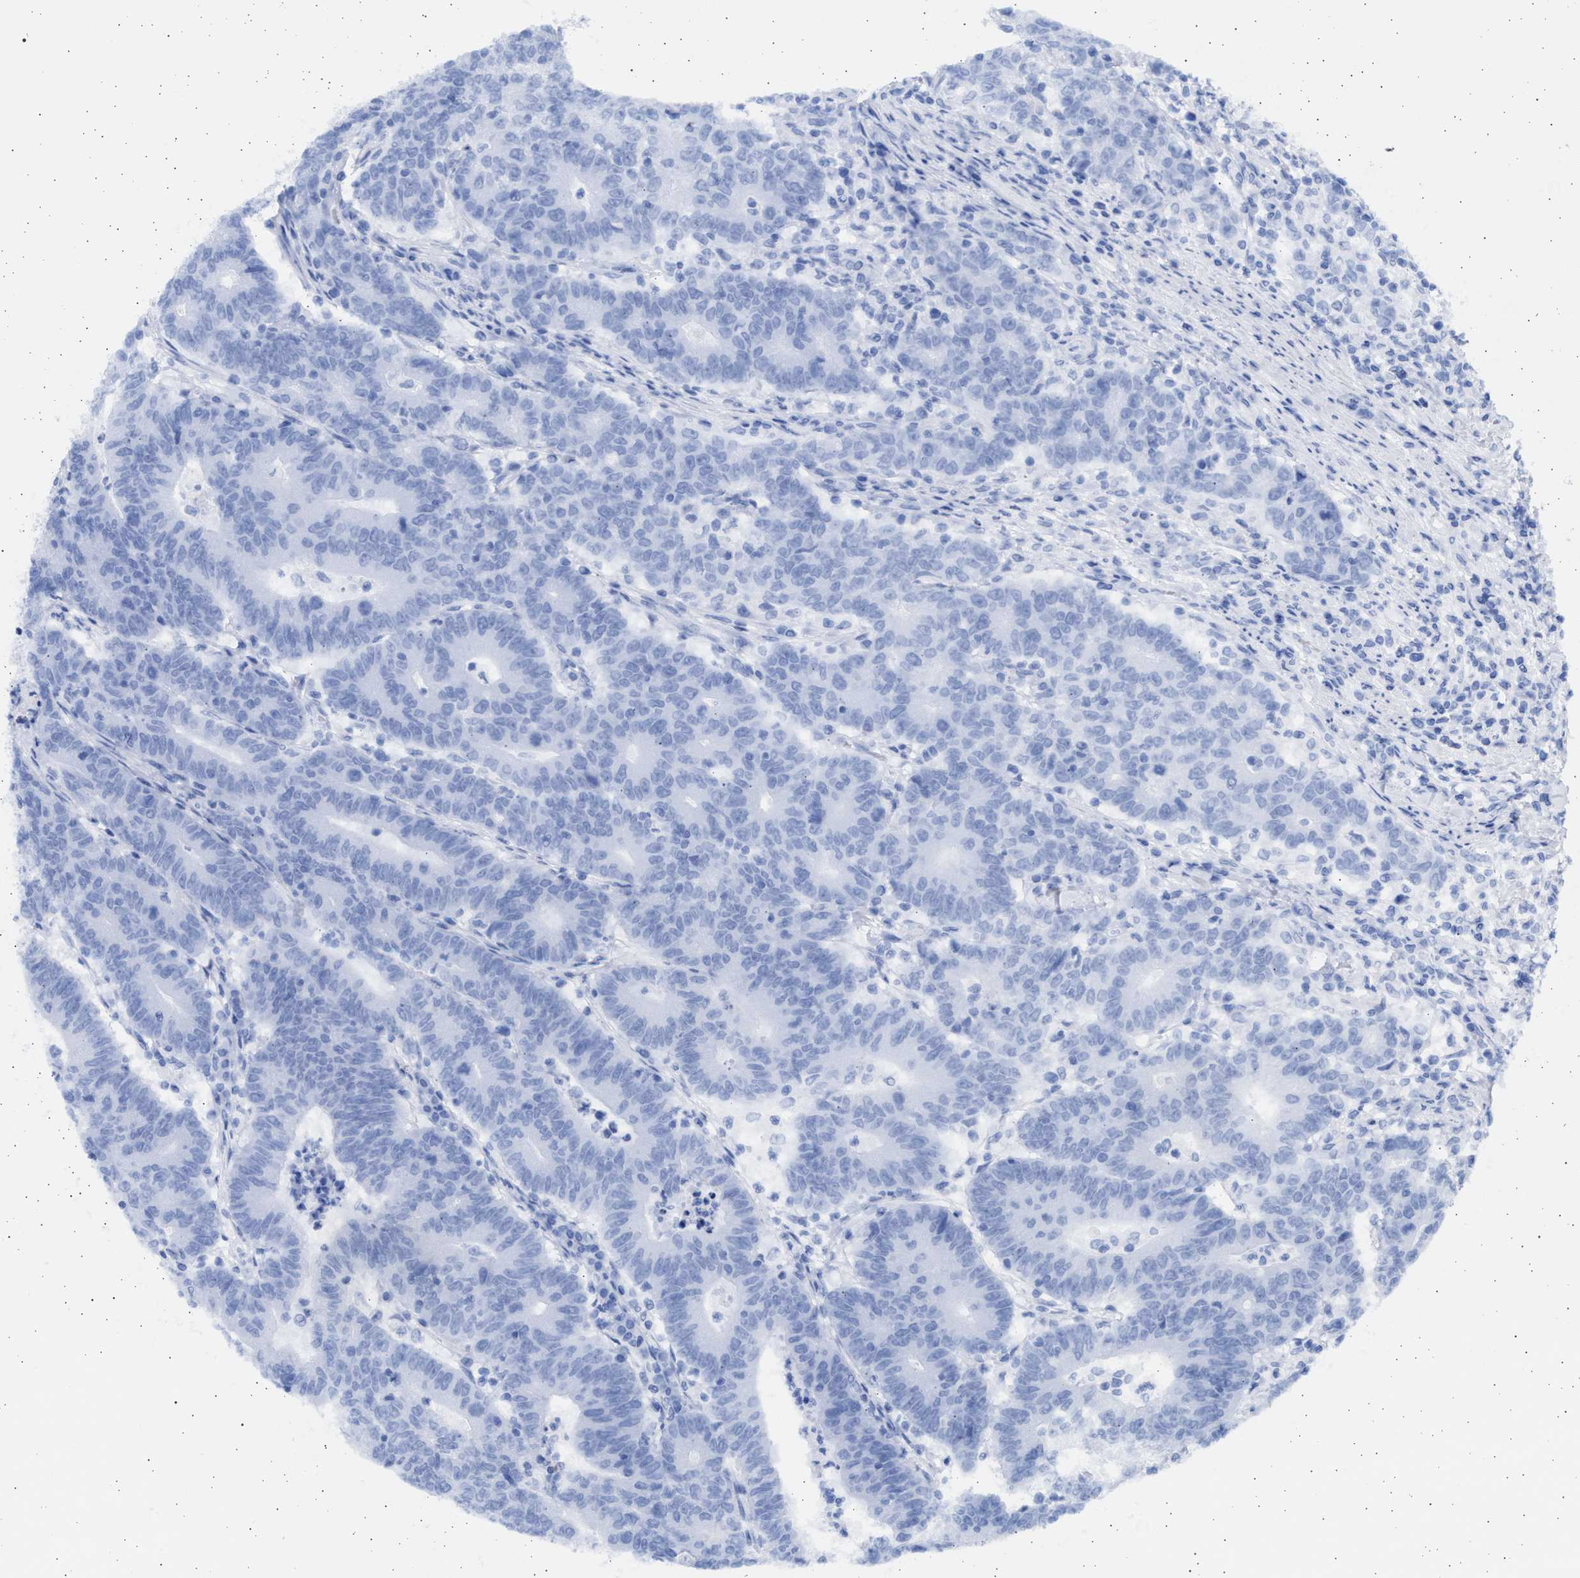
{"staining": {"intensity": "negative", "quantity": "none", "location": "none"}, "tissue": "colorectal cancer", "cell_type": "Tumor cells", "image_type": "cancer", "snomed": [{"axis": "morphology", "description": "Normal tissue, NOS"}, {"axis": "morphology", "description": "Adenocarcinoma, NOS"}, {"axis": "topography", "description": "Colon"}], "caption": "Colorectal cancer was stained to show a protein in brown. There is no significant positivity in tumor cells. (DAB immunohistochemistry, high magnification).", "gene": "ALDOC", "patient": {"sex": "female", "age": 75}}